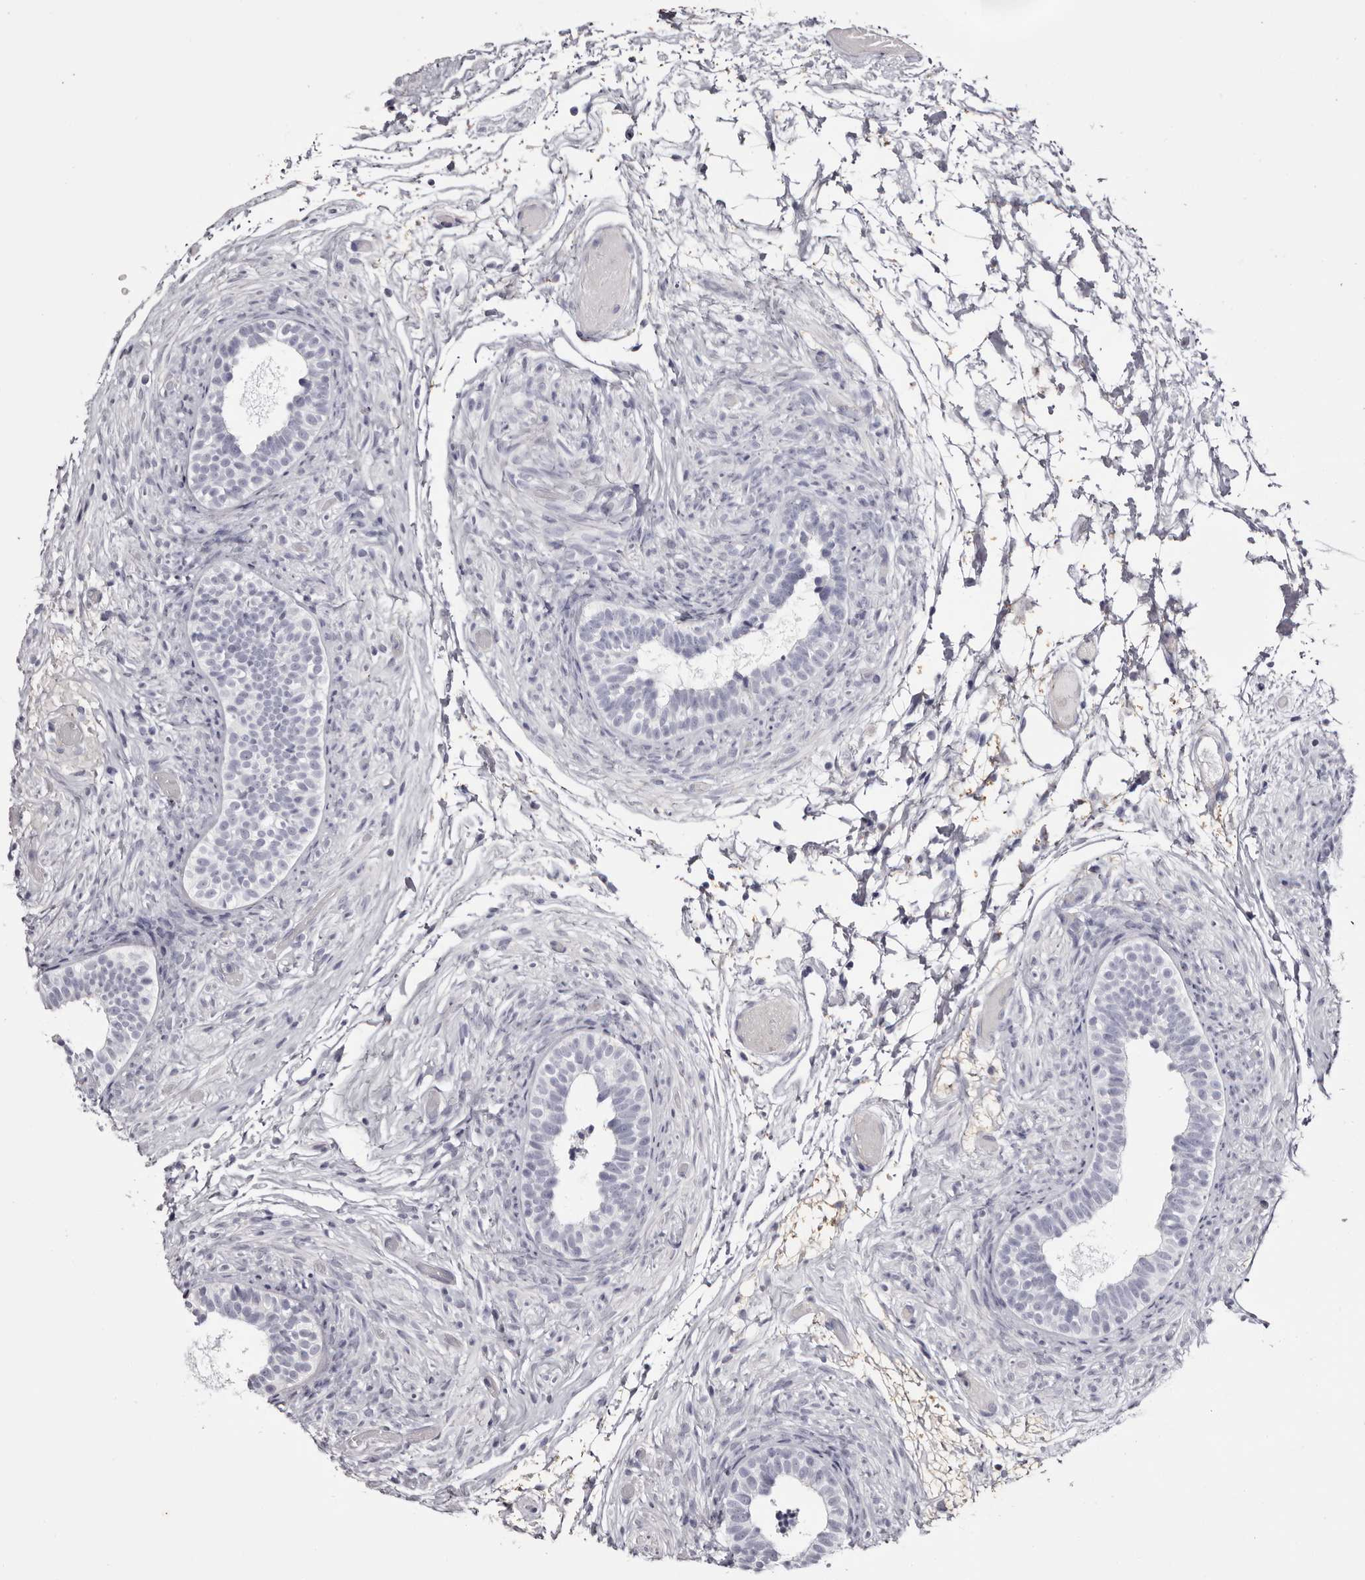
{"staining": {"intensity": "negative", "quantity": "none", "location": "none"}, "tissue": "epididymis", "cell_type": "Glandular cells", "image_type": "normal", "snomed": [{"axis": "morphology", "description": "Normal tissue, NOS"}, {"axis": "topography", "description": "Epididymis"}], "caption": "A high-resolution micrograph shows immunohistochemistry staining of unremarkable epididymis, which reveals no significant expression in glandular cells. (Stains: DAB IHC with hematoxylin counter stain, Microscopy: brightfield microscopy at high magnification).", "gene": "CA6", "patient": {"sex": "male", "age": 5}}